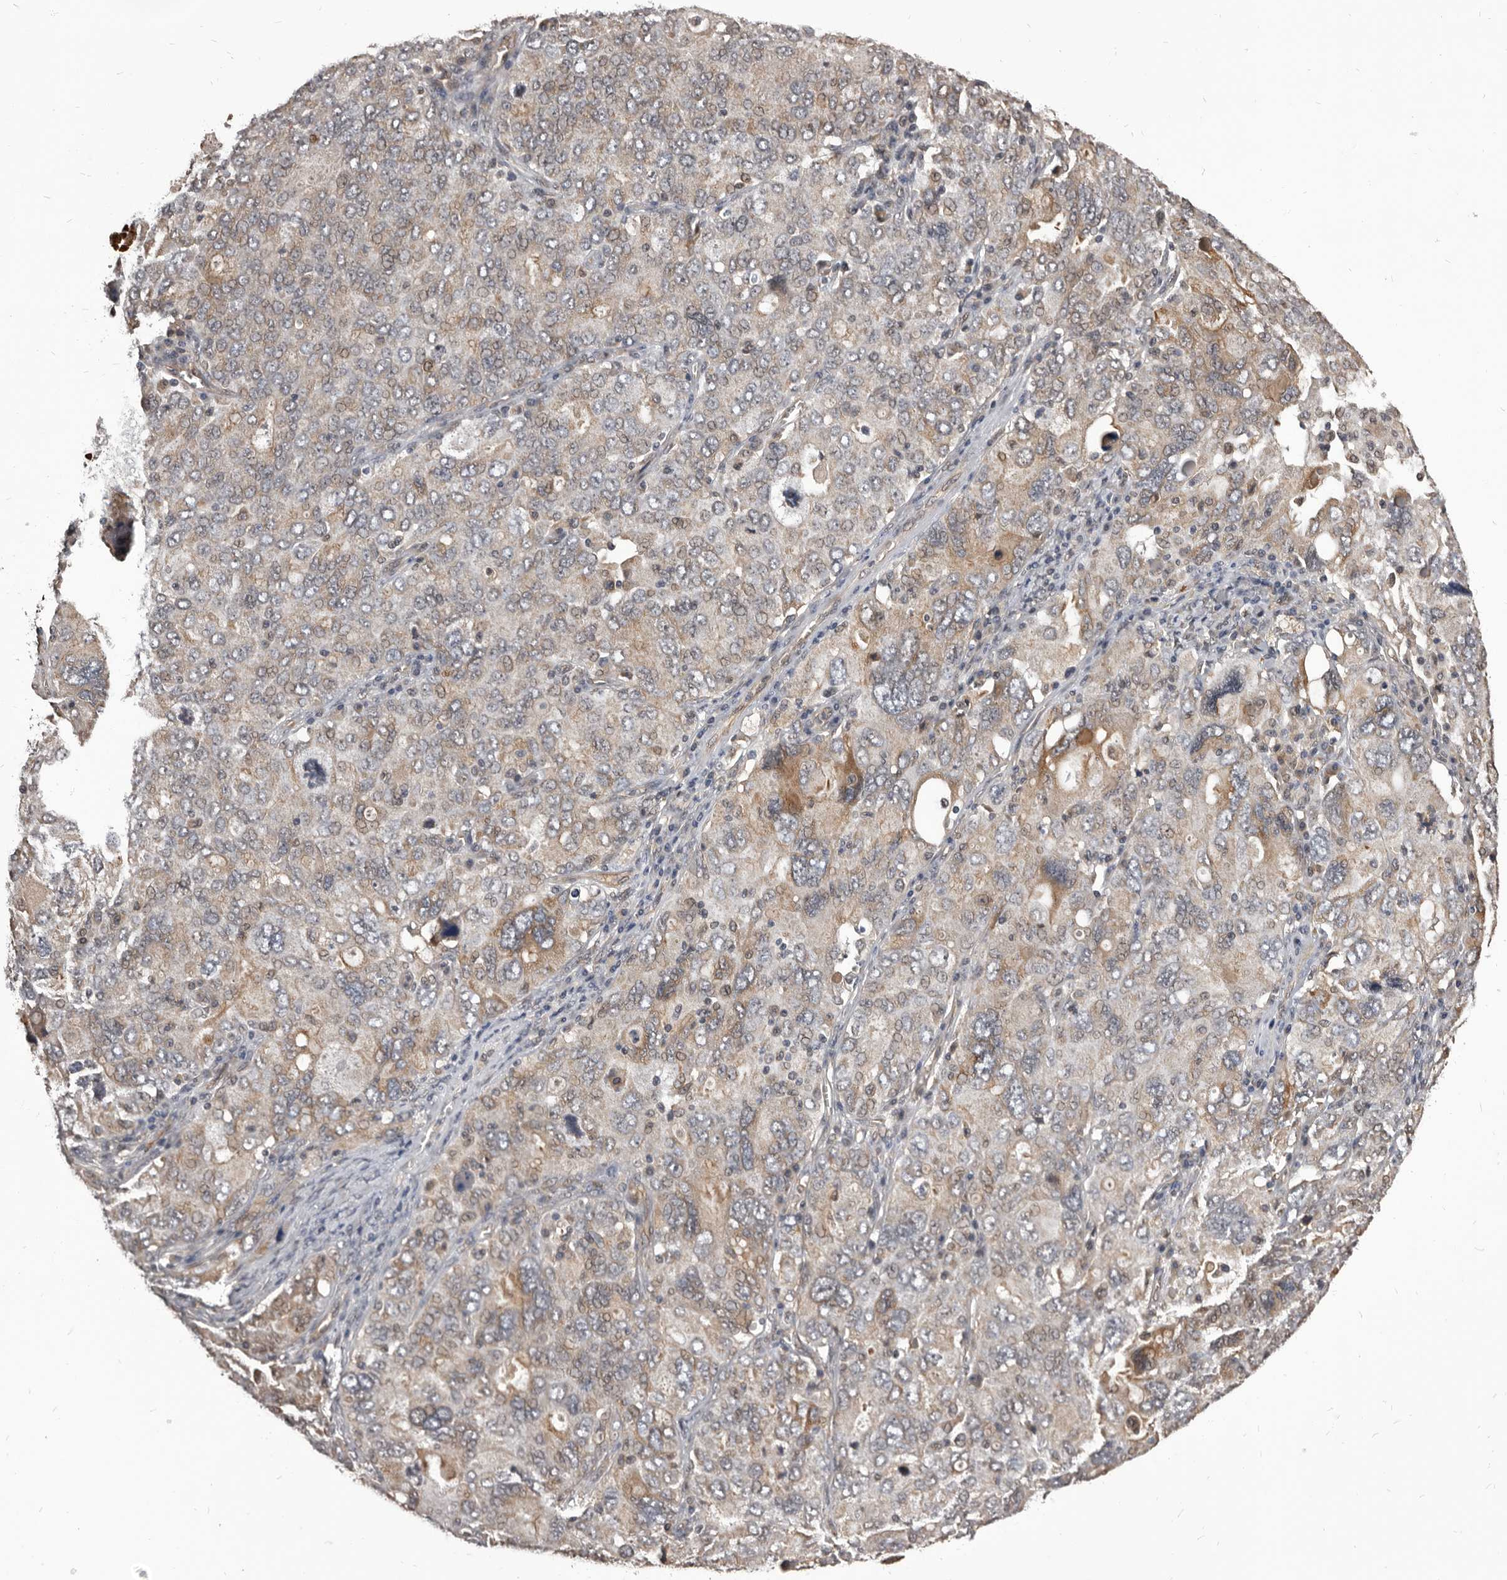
{"staining": {"intensity": "weak", "quantity": "<25%", "location": "cytoplasmic/membranous"}, "tissue": "ovarian cancer", "cell_type": "Tumor cells", "image_type": "cancer", "snomed": [{"axis": "morphology", "description": "Carcinoma, endometroid"}, {"axis": "topography", "description": "Ovary"}], "caption": "Immunohistochemistry (IHC) of ovarian endometroid carcinoma demonstrates no expression in tumor cells. (DAB IHC with hematoxylin counter stain).", "gene": "ADAMTS20", "patient": {"sex": "female", "age": 62}}